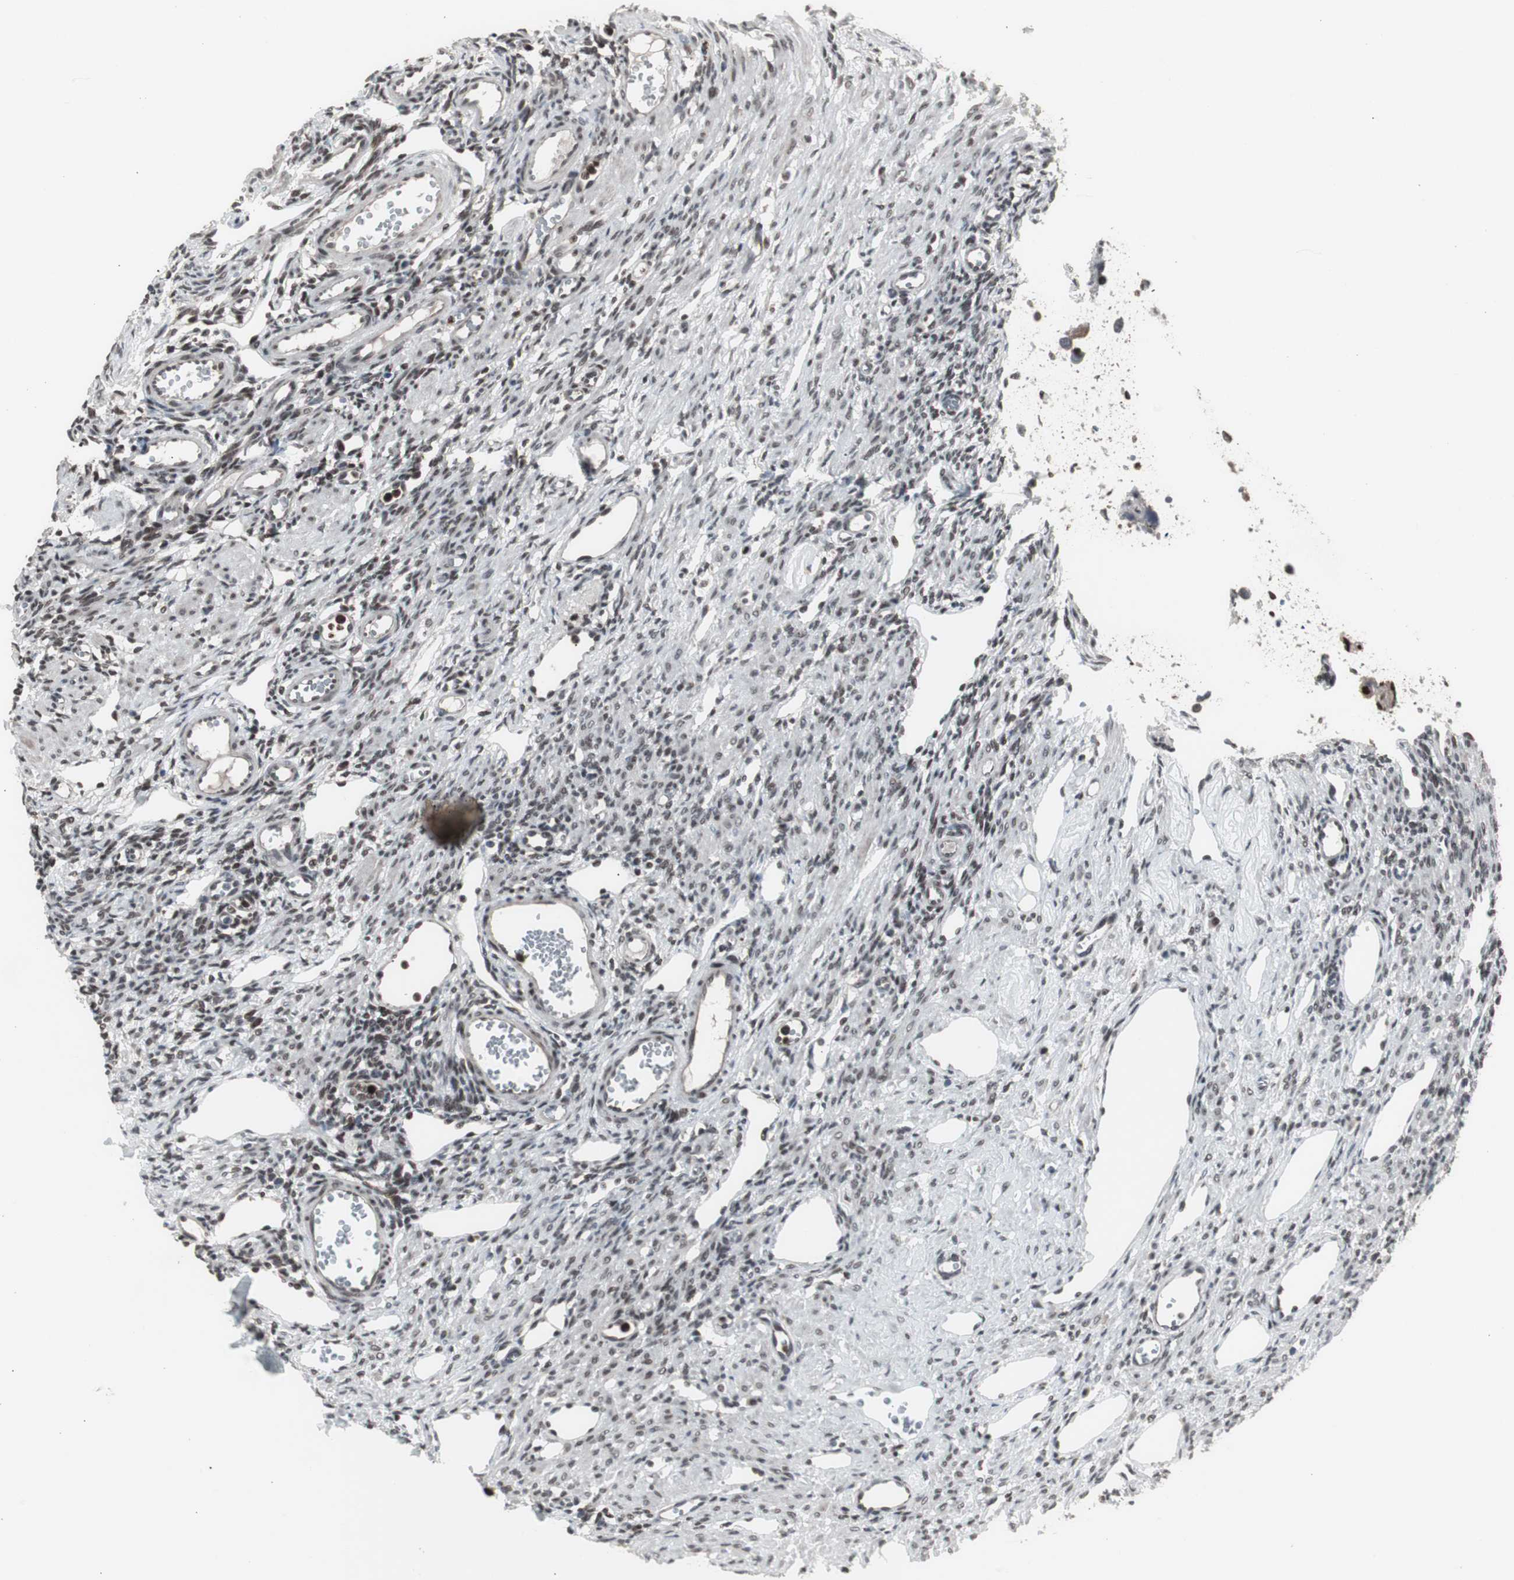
{"staining": {"intensity": "weak", "quantity": ">75%", "location": "nuclear"}, "tissue": "ovary", "cell_type": "Ovarian stroma cells", "image_type": "normal", "snomed": [{"axis": "morphology", "description": "Normal tissue, NOS"}, {"axis": "topography", "description": "Ovary"}], "caption": "A low amount of weak nuclear staining is present in approximately >75% of ovarian stroma cells in unremarkable ovary. (brown staining indicates protein expression, while blue staining denotes nuclei).", "gene": "RXRA", "patient": {"sex": "female", "age": 33}}